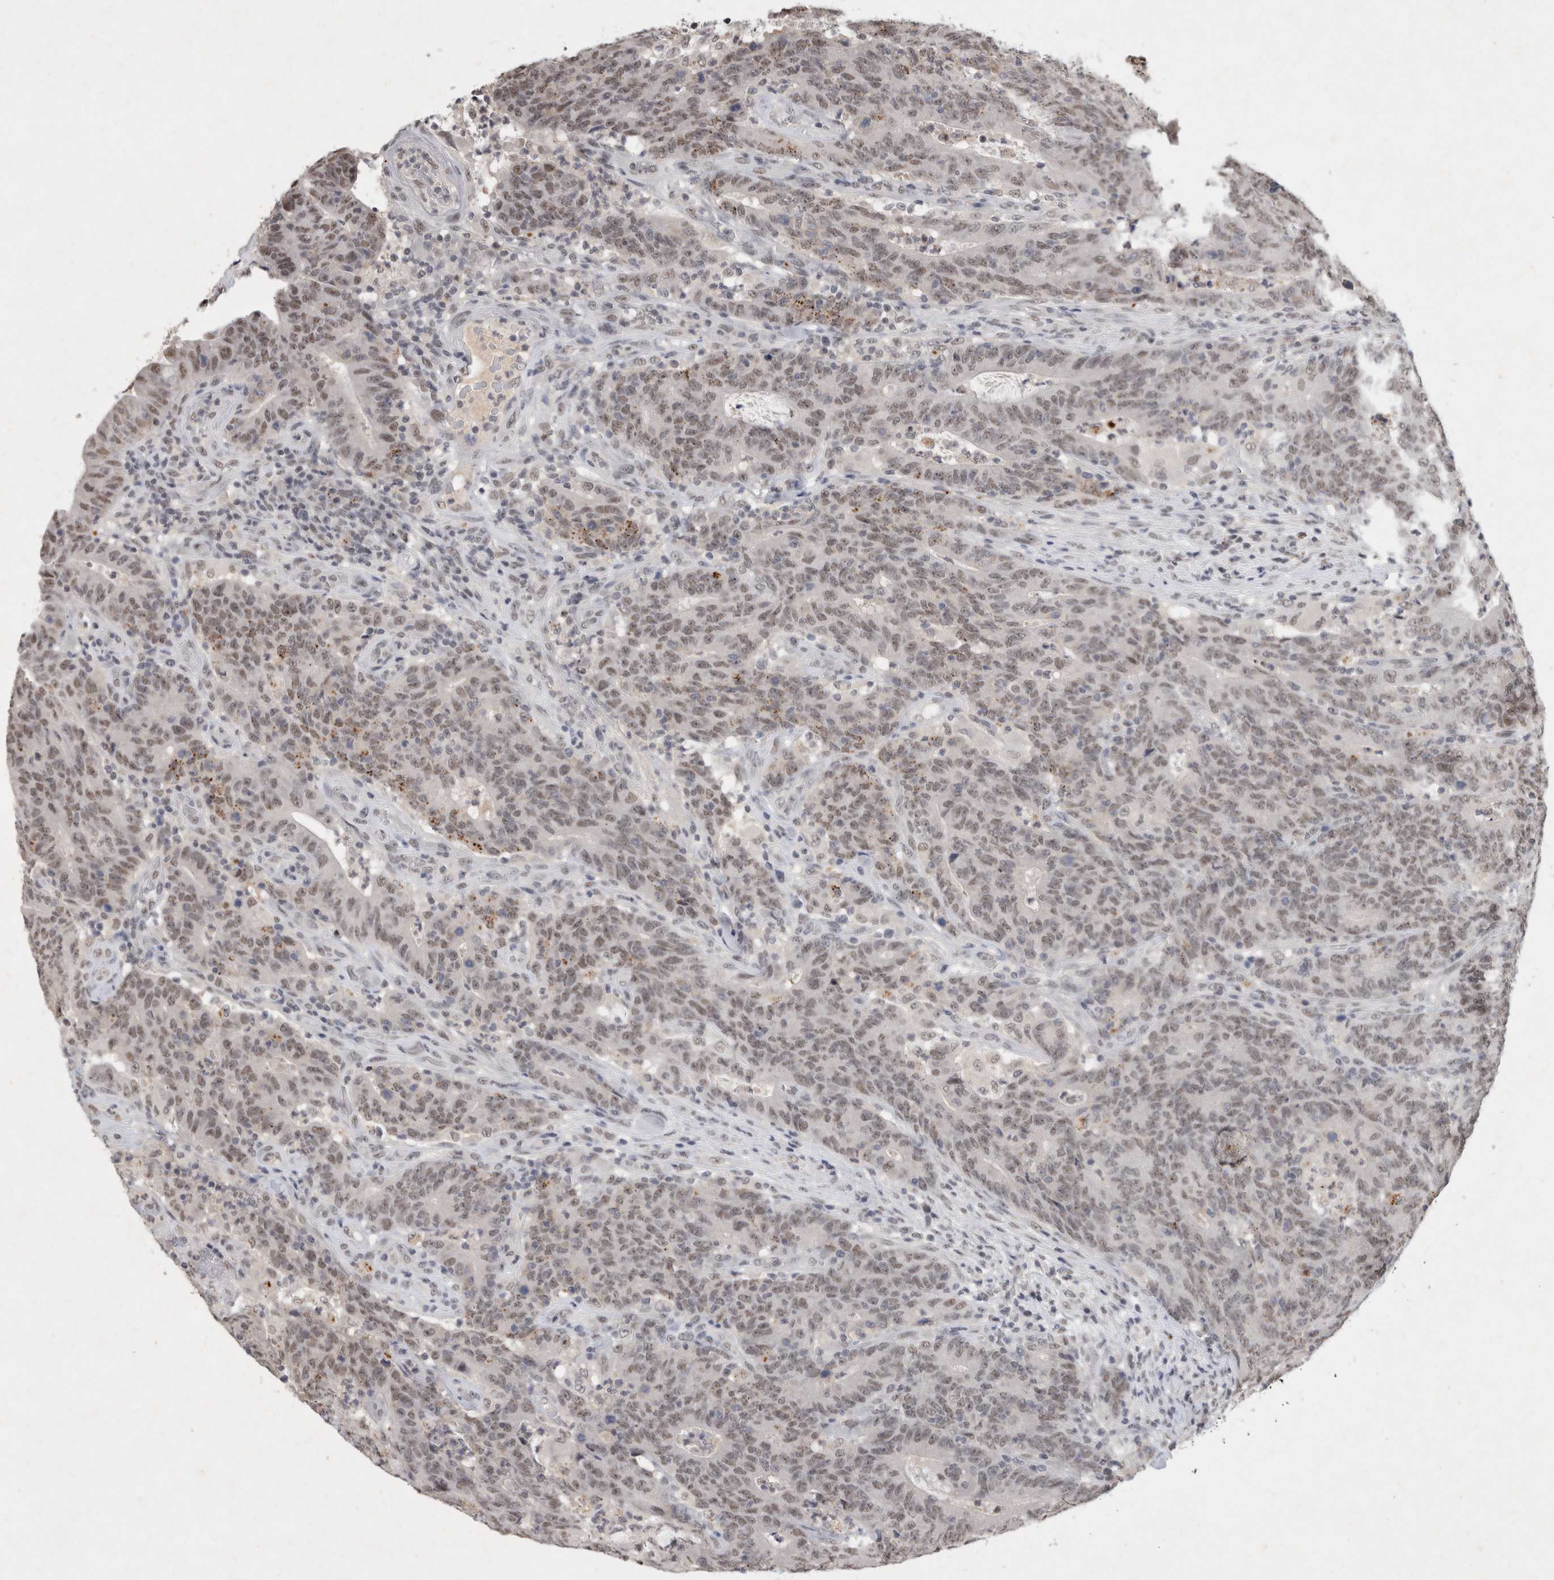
{"staining": {"intensity": "weak", "quantity": ">75%", "location": "nuclear"}, "tissue": "colorectal cancer", "cell_type": "Tumor cells", "image_type": "cancer", "snomed": [{"axis": "morphology", "description": "Normal tissue, NOS"}, {"axis": "morphology", "description": "Adenocarcinoma, NOS"}, {"axis": "topography", "description": "Colon"}], "caption": "Immunohistochemical staining of human adenocarcinoma (colorectal) exhibits weak nuclear protein positivity in about >75% of tumor cells. The protein of interest is shown in brown color, while the nuclei are stained blue.", "gene": "XRCC5", "patient": {"sex": "female", "age": 75}}